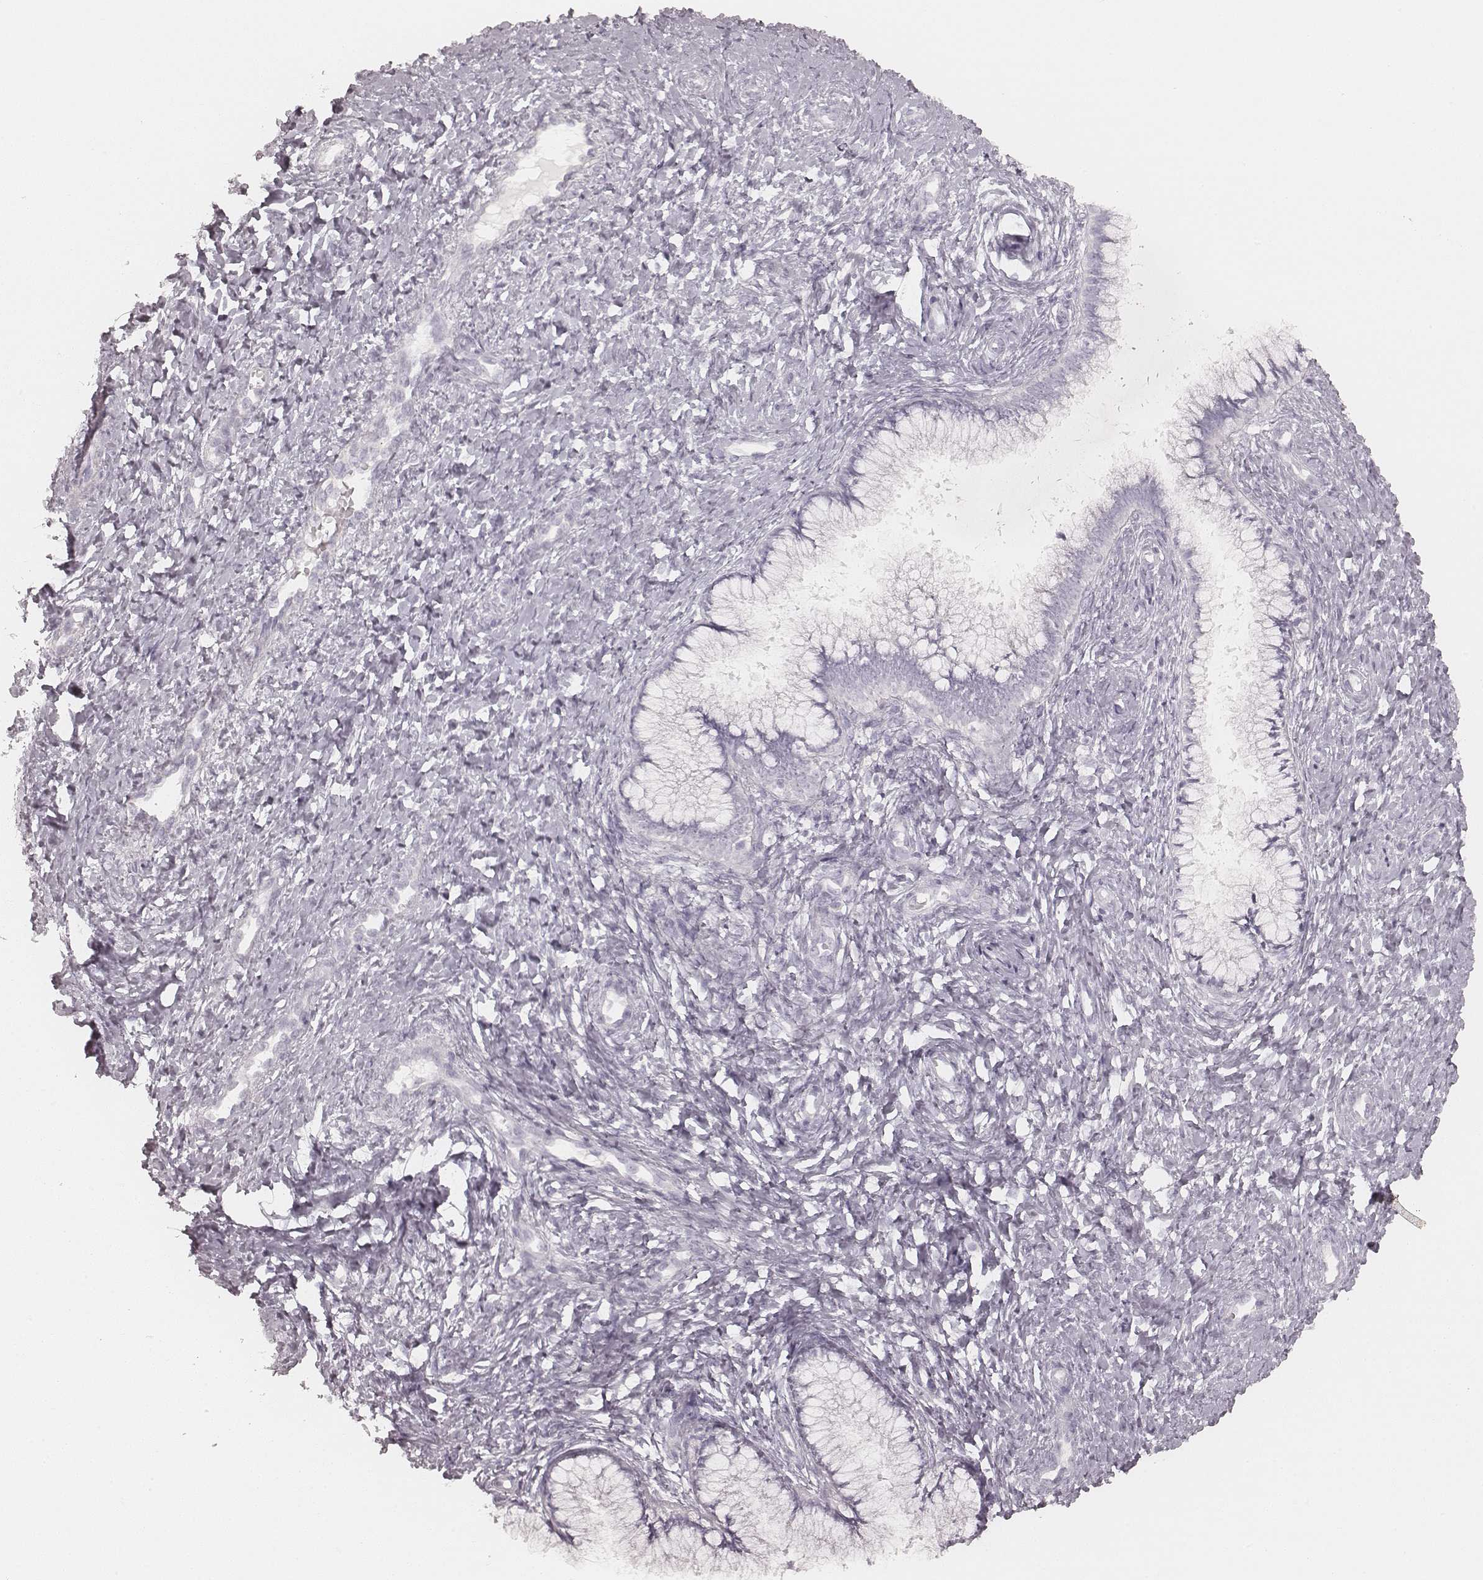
{"staining": {"intensity": "negative", "quantity": "none", "location": "none"}, "tissue": "cervix", "cell_type": "Glandular cells", "image_type": "normal", "snomed": [{"axis": "morphology", "description": "Normal tissue, NOS"}, {"axis": "topography", "description": "Cervix"}], "caption": "This photomicrograph is of normal cervix stained with IHC to label a protein in brown with the nuclei are counter-stained blue. There is no expression in glandular cells. (DAB IHC with hematoxylin counter stain).", "gene": "KRT72", "patient": {"sex": "female", "age": 37}}